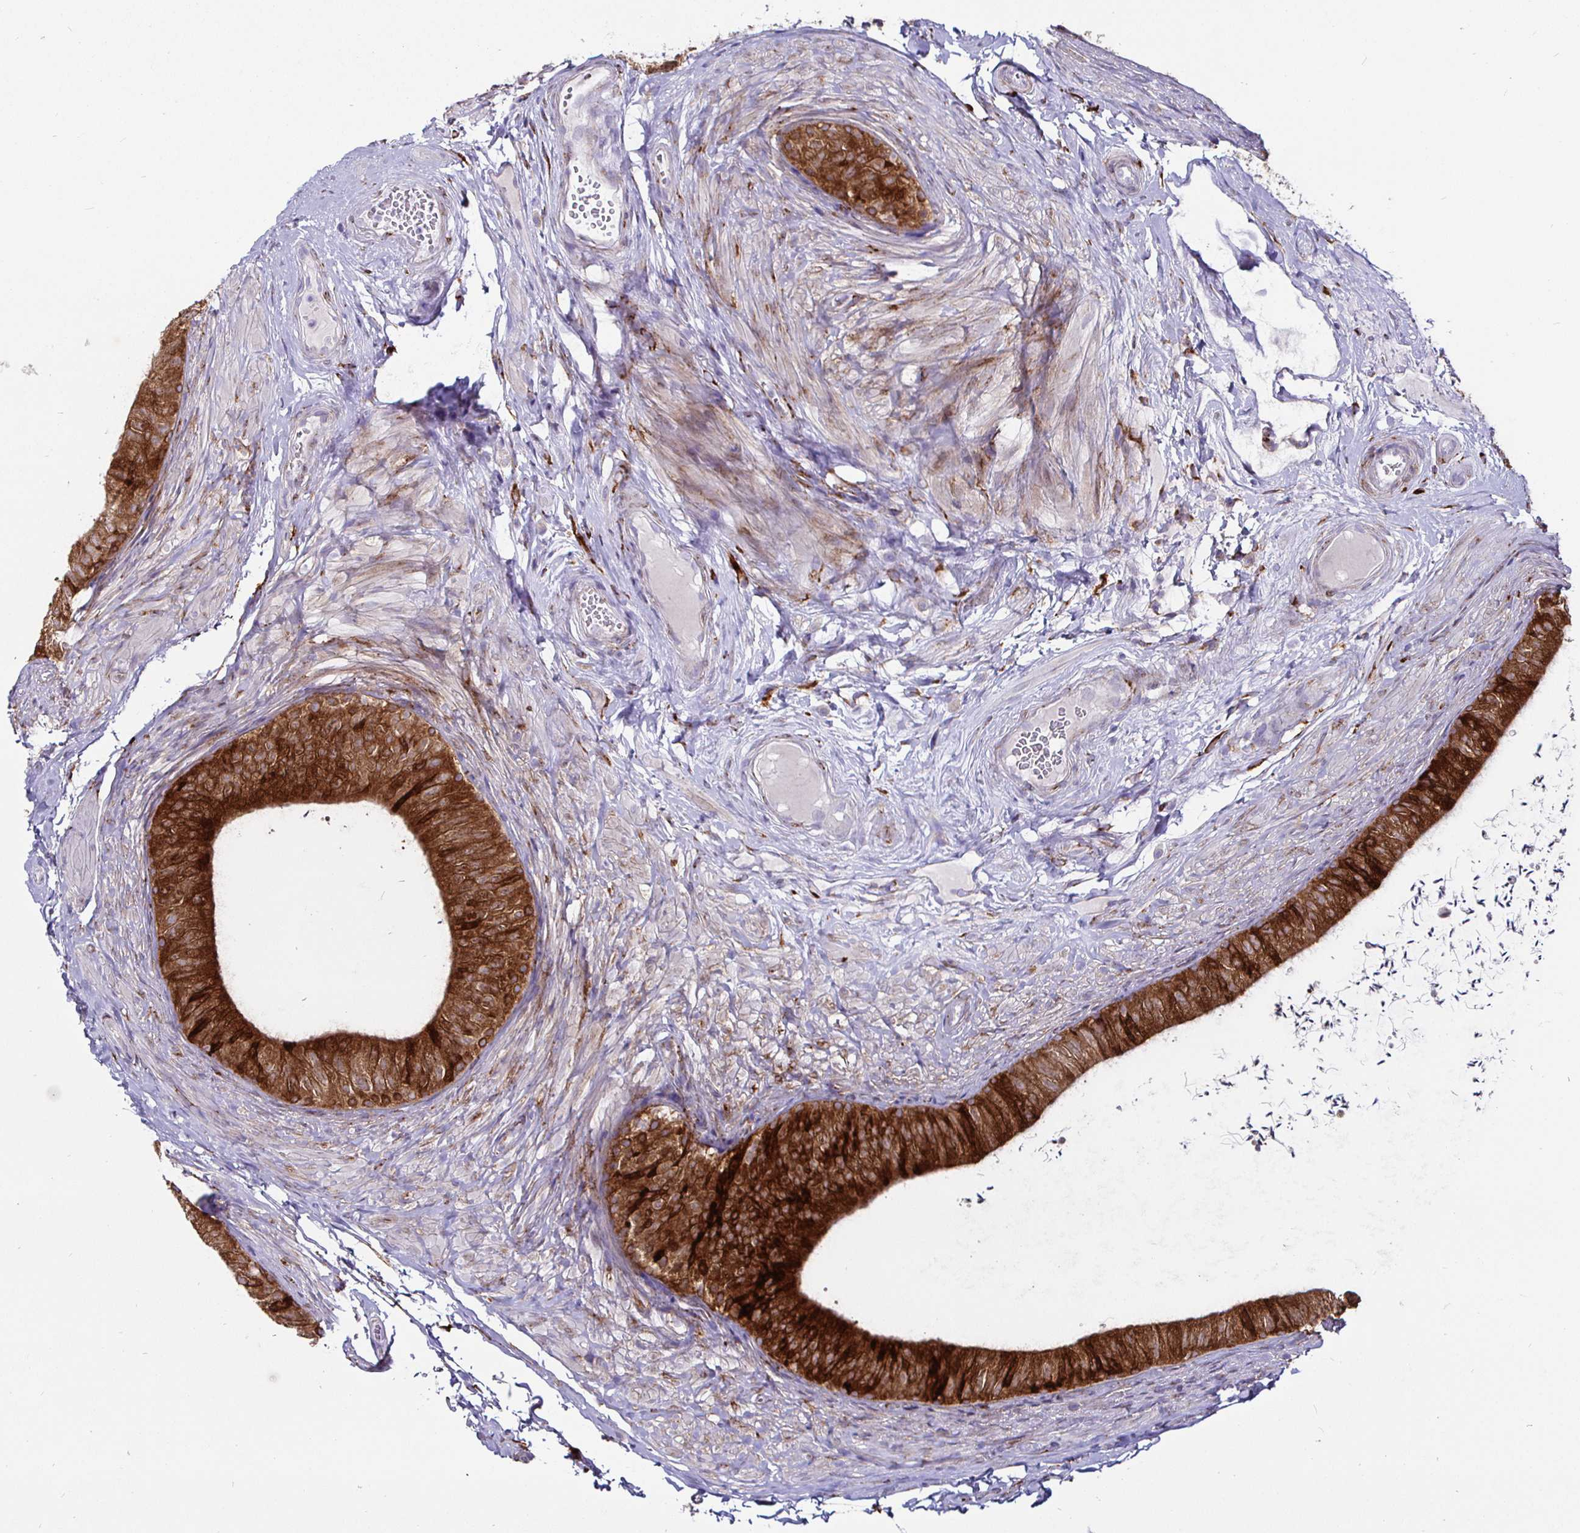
{"staining": {"intensity": "strong", "quantity": ">75%", "location": "cytoplasmic/membranous"}, "tissue": "epididymis", "cell_type": "Glandular cells", "image_type": "normal", "snomed": [{"axis": "morphology", "description": "Normal tissue, NOS"}, {"axis": "topography", "description": "Epididymis, spermatic cord, NOS"}, {"axis": "topography", "description": "Epididymis"}, {"axis": "topography", "description": "Peripheral nerve tissue"}], "caption": "A brown stain highlights strong cytoplasmic/membranous positivity of a protein in glandular cells of unremarkable human epididymis.", "gene": "P4HA2", "patient": {"sex": "male", "age": 29}}